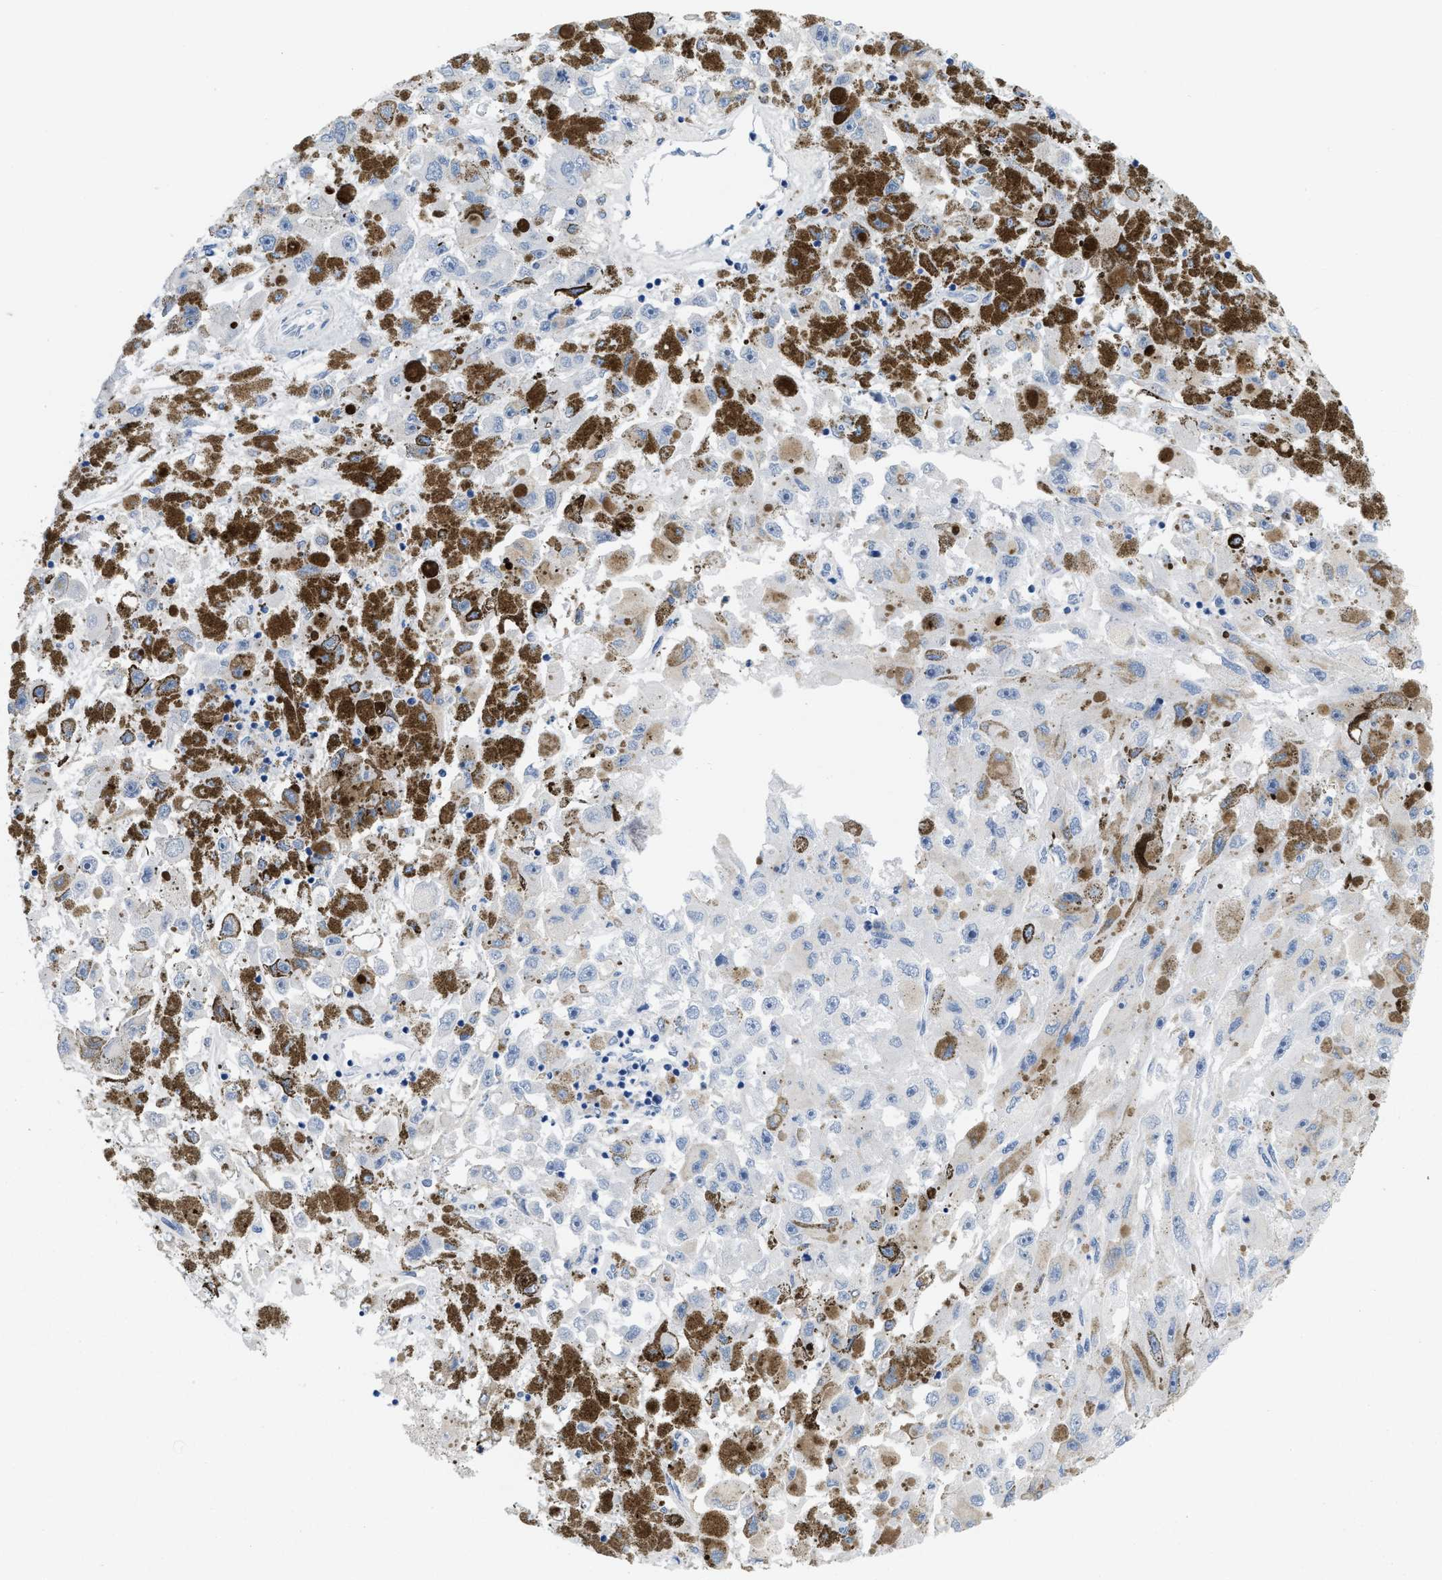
{"staining": {"intensity": "negative", "quantity": "none", "location": "none"}, "tissue": "melanoma", "cell_type": "Tumor cells", "image_type": "cancer", "snomed": [{"axis": "morphology", "description": "Malignant melanoma, NOS"}, {"axis": "topography", "description": "Skin"}], "caption": "Tumor cells show no significant expression in melanoma. (IHC, brightfield microscopy, high magnification).", "gene": "CR1", "patient": {"sex": "female", "age": 104}}